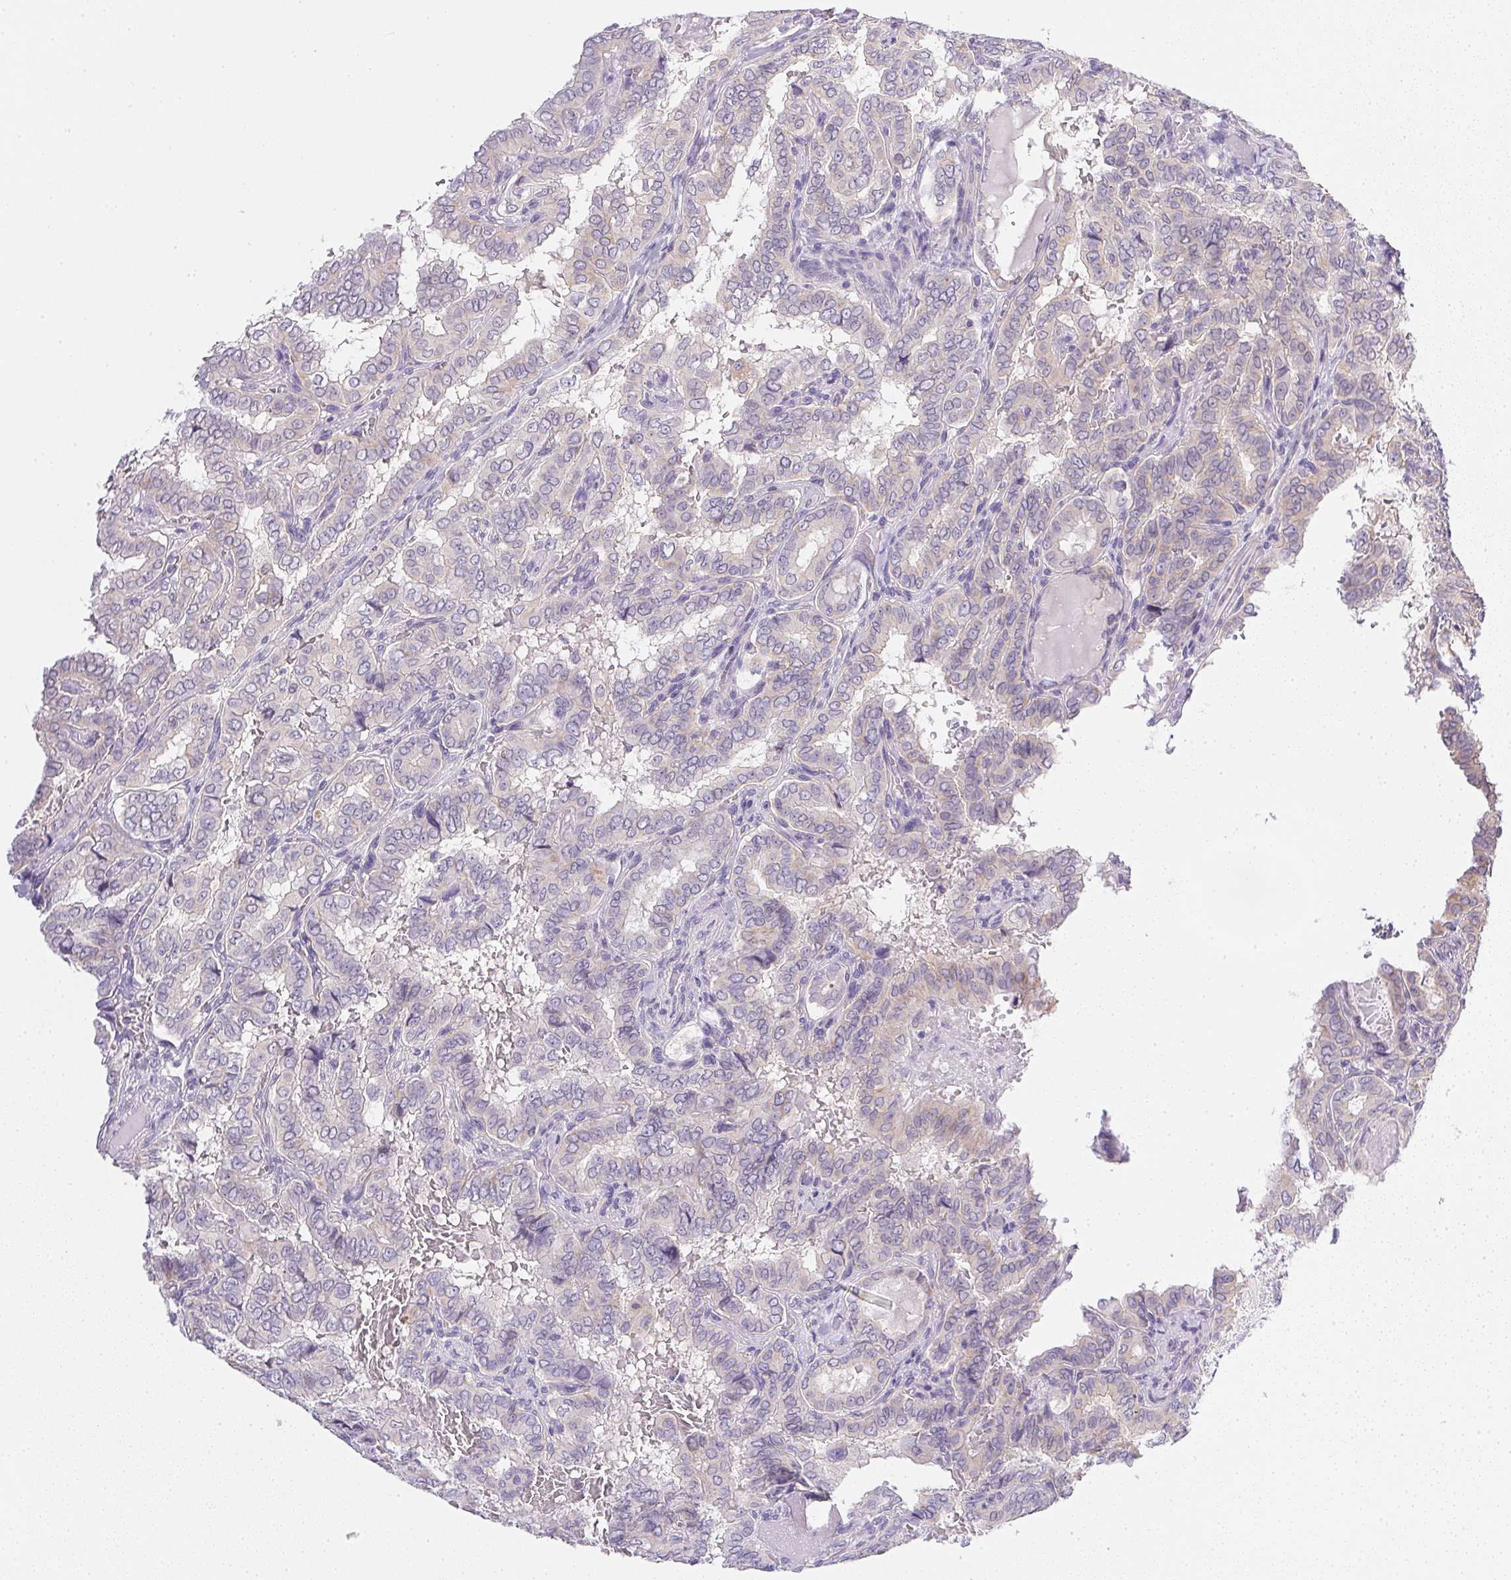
{"staining": {"intensity": "negative", "quantity": "none", "location": "none"}, "tissue": "thyroid cancer", "cell_type": "Tumor cells", "image_type": "cancer", "snomed": [{"axis": "morphology", "description": "Papillary adenocarcinoma, NOS"}, {"axis": "topography", "description": "Thyroid gland"}], "caption": "Image shows no significant protein expression in tumor cells of thyroid cancer (papillary adenocarcinoma).", "gene": "SLC17A7", "patient": {"sex": "female", "age": 46}}